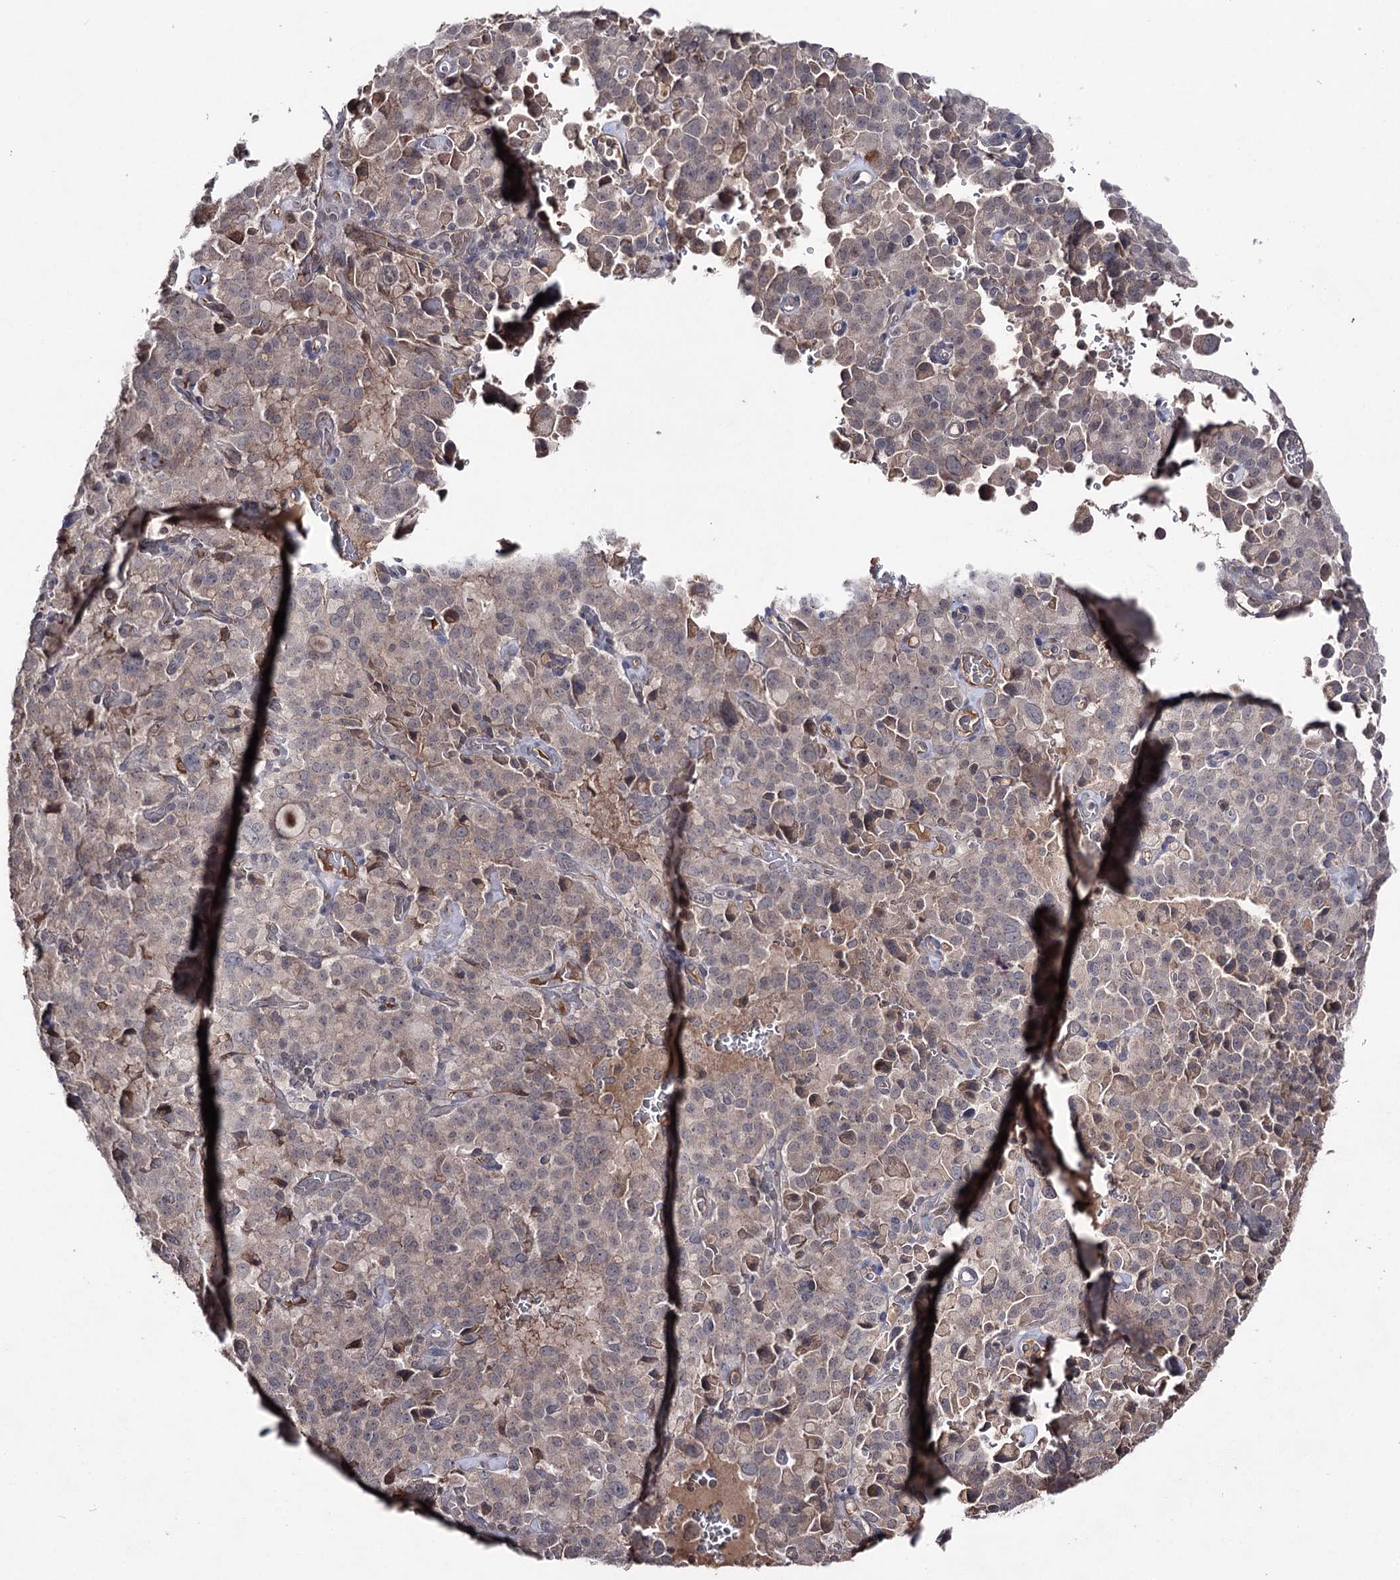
{"staining": {"intensity": "weak", "quantity": "25%-75%", "location": "cytoplasmic/membranous"}, "tissue": "pancreatic cancer", "cell_type": "Tumor cells", "image_type": "cancer", "snomed": [{"axis": "morphology", "description": "Adenocarcinoma, NOS"}, {"axis": "topography", "description": "Pancreas"}], "caption": "Brown immunohistochemical staining in human pancreatic adenocarcinoma demonstrates weak cytoplasmic/membranous expression in approximately 25%-75% of tumor cells.", "gene": "SYNGR3", "patient": {"sex": "male", "age": 65}}